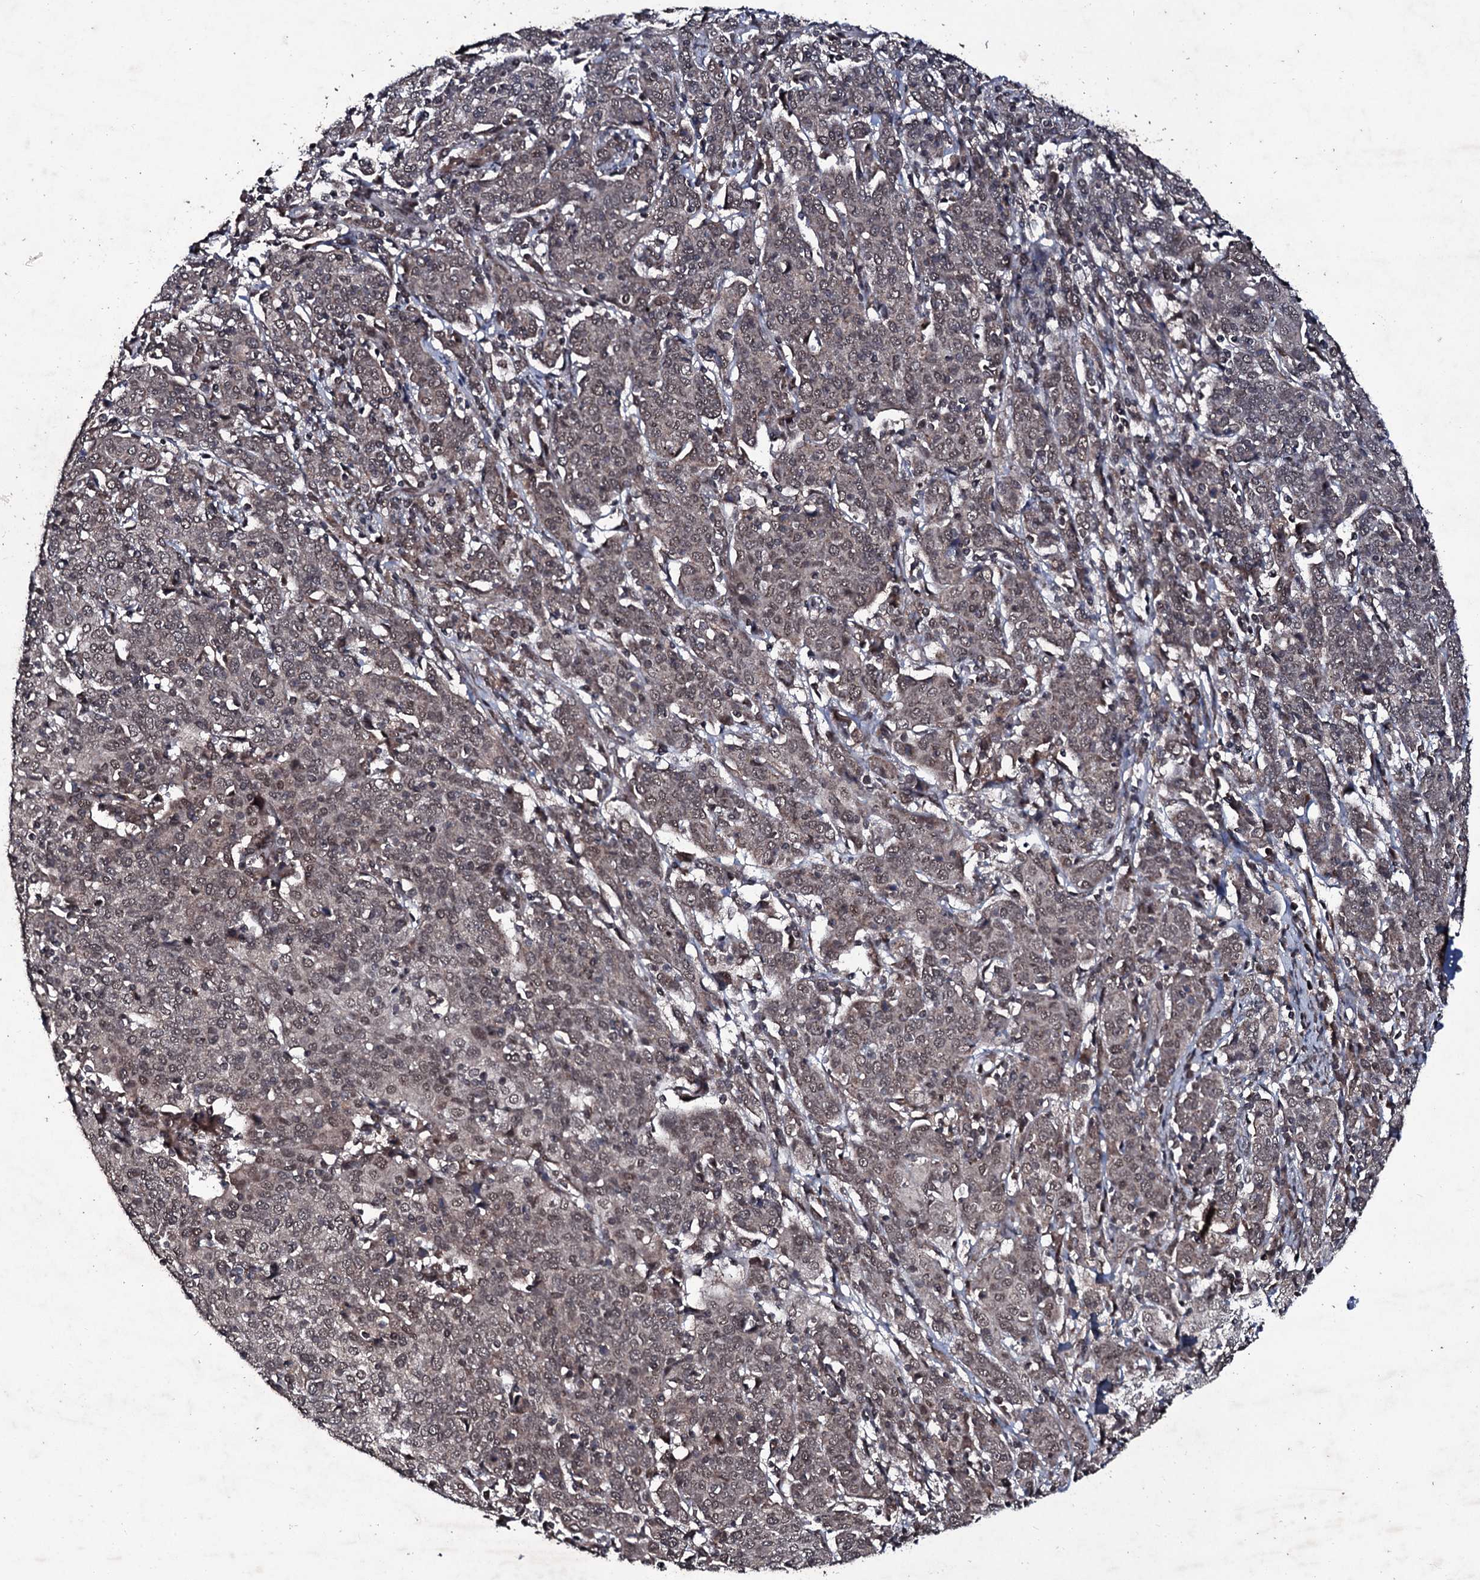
{"staining": {"intensity": "weak", "quantity": "25%-75%", "location": "nuclear"}, "tissue": "cervical cancer", "cell_type": "Tumor cells", "image_type": "cancer", "snomed": [{"axis": "morphology", "description": "Squamous cell carcinoma, NOS"}, {"axis": "topography", "description": "Cervix"}], "caption": "Immunohistochemistry staining of cervical squamous cell carcinoma, which shows low levels of weak nuclear expression in approximately 25%-75% of tumor cells indicating weak nuclear protein positivity. The staining was performed using DAB (brown) for protein detection and nuclei were counterstained in hematoxylin (blue).", "gene": "MRPS31", "patient": {"sex": "female", "age": 67}}